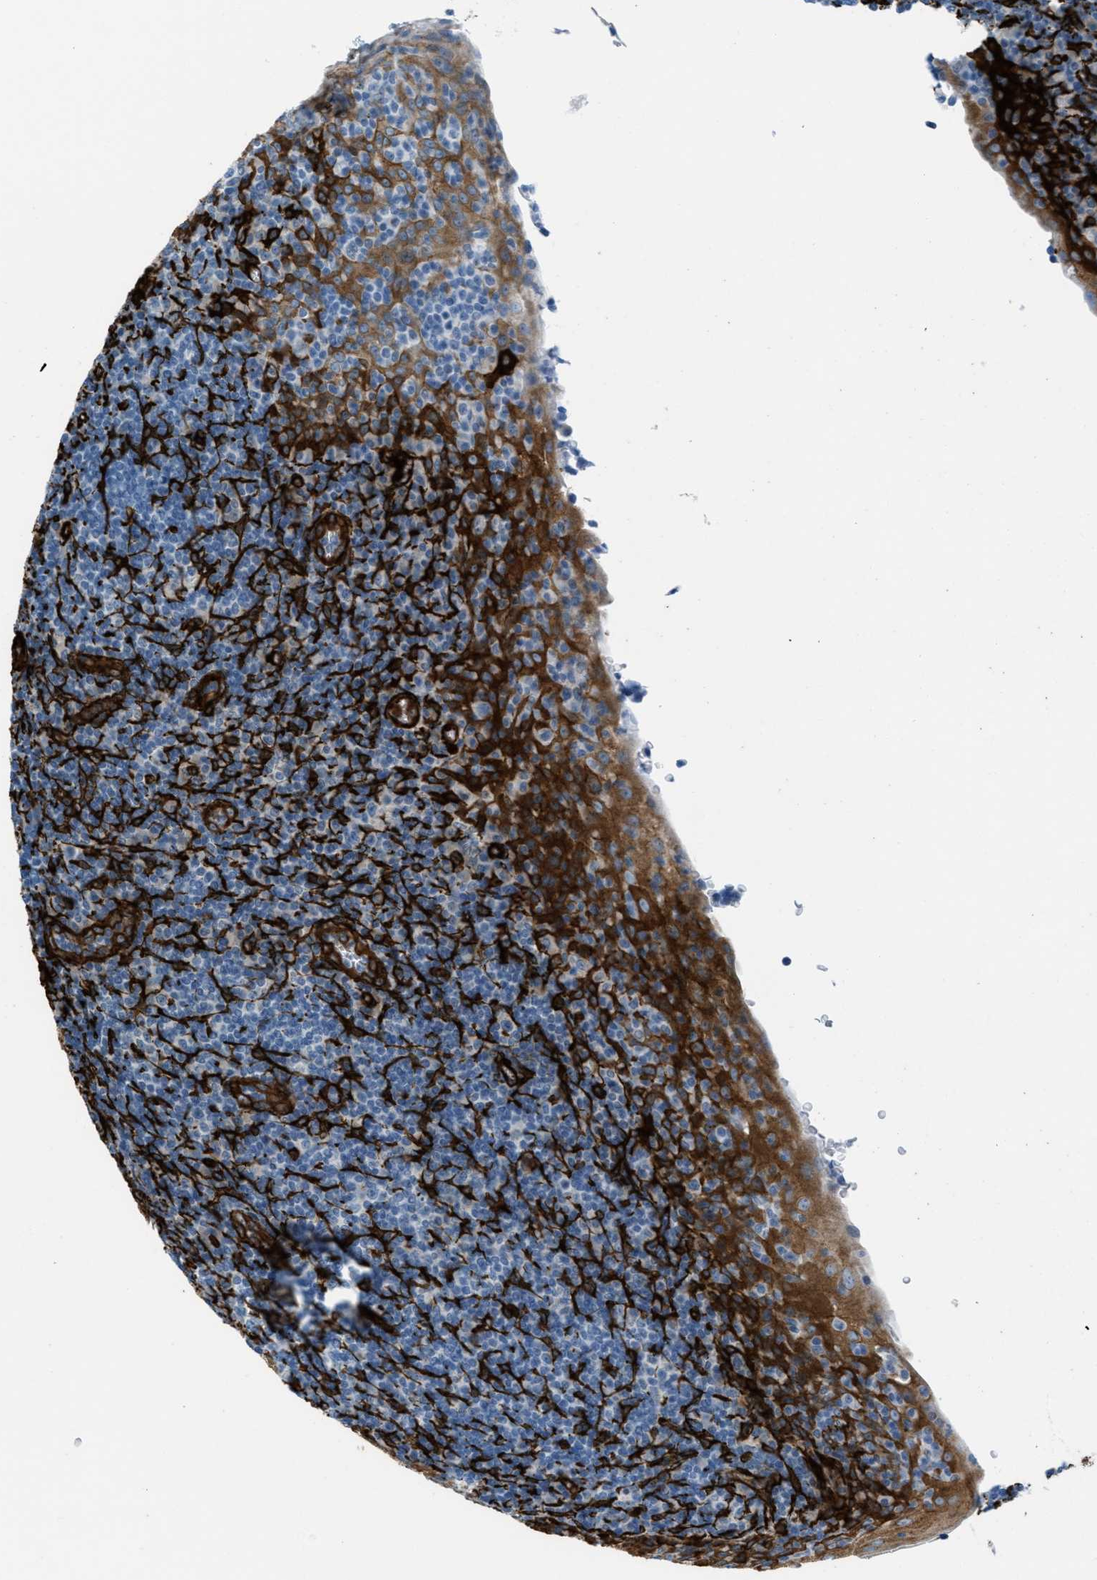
{"staining": {"intensity": "negative", "quantity": "none", "location": "none"}, "tissue": "tonsil", "cell_type": "Non-germinal center cells", "image_type": "normal", "snomed": [{"axis": "morphology", "description": "Normal tissue, NOS"}, {"axis": "topography", "description": "Tonsil"}], "caption": "This image is of unremarkable tonsil stained with immunohistochemistry (IHC) to label a protein in brown with the nuclei are counter-stained blue. There is no staining in non-germinal center cells.", "gene": "CALD1", "patient": {"sex": "male", "age": 37}}